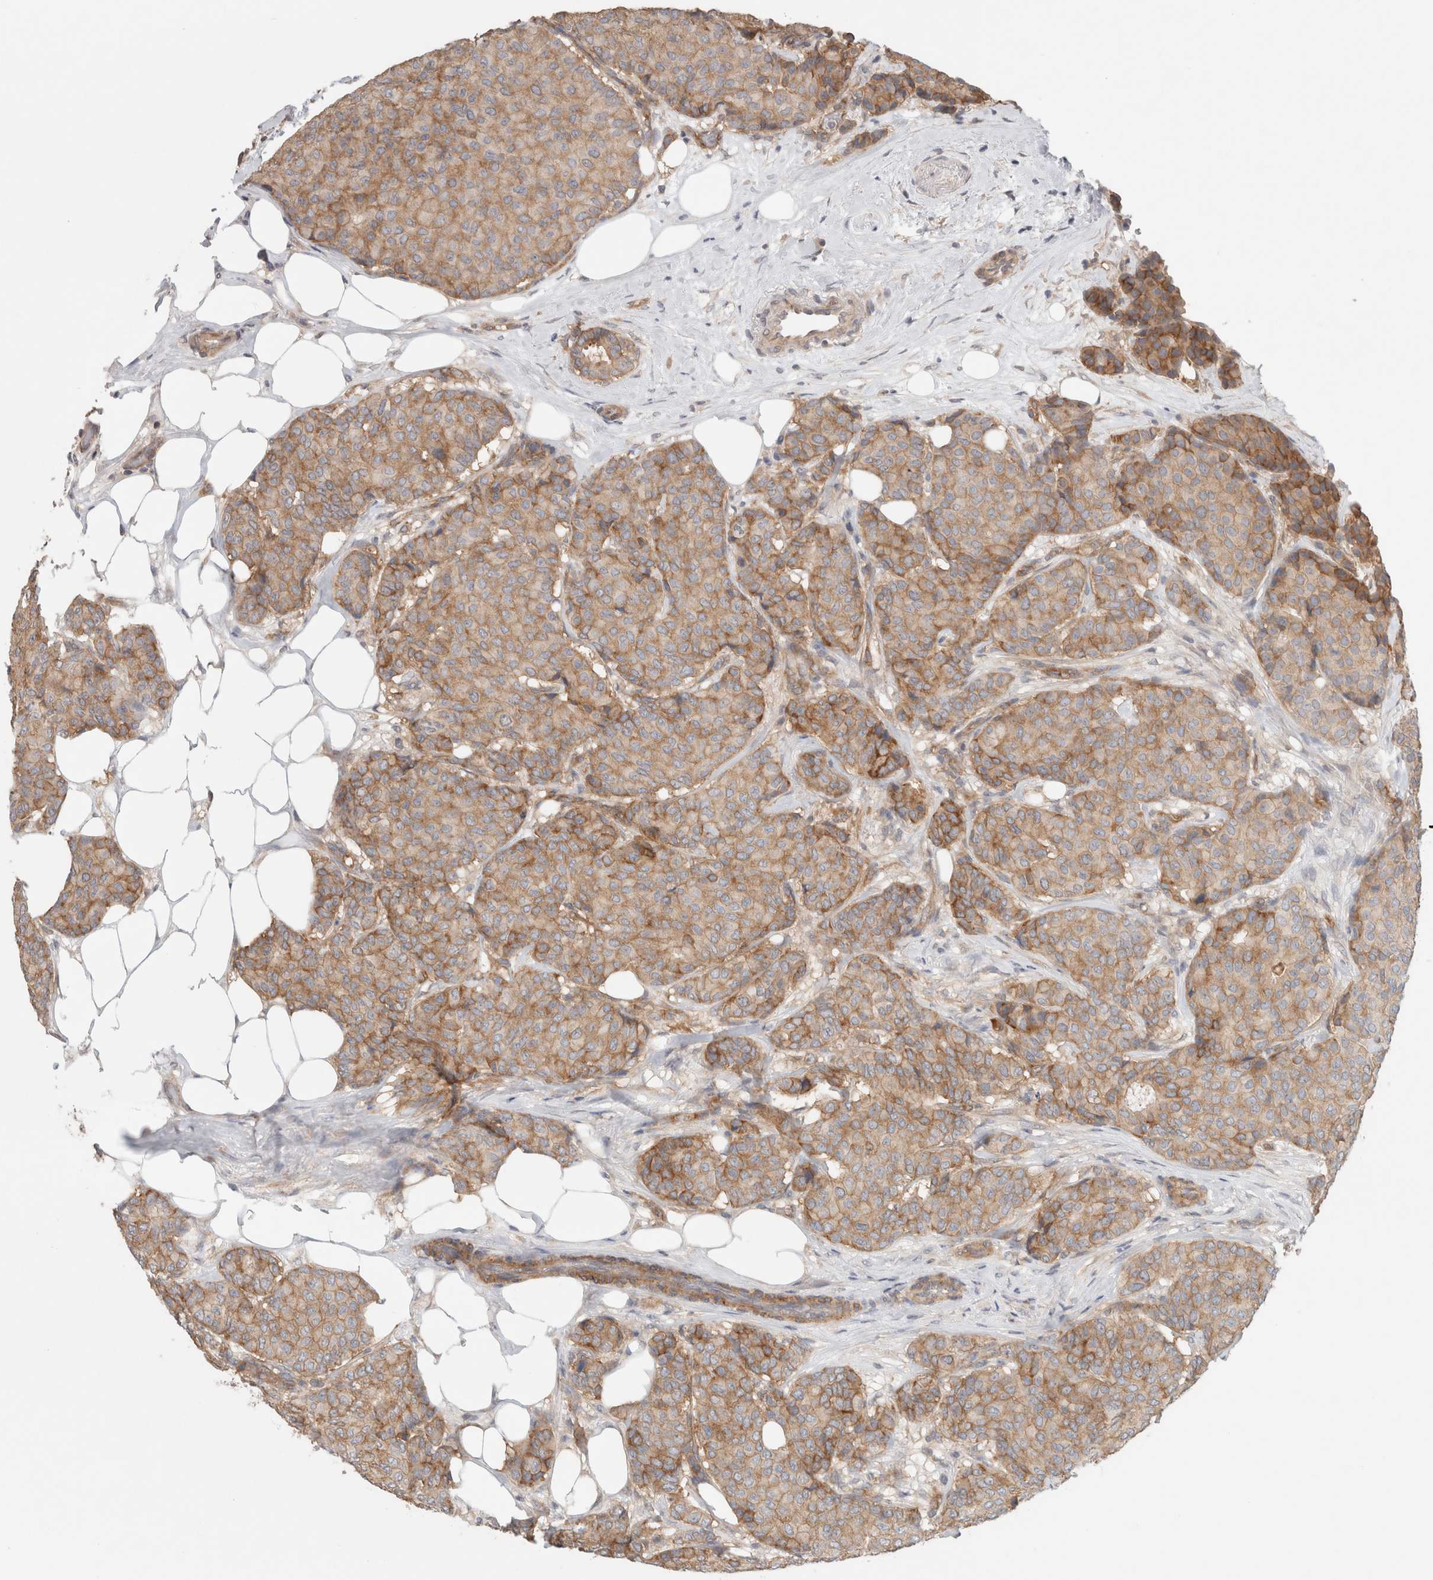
{"staining": {"intensity": "moderate", "quantity": ">75%", "location": "cytoplasmic/membranous"}, "tissue": "breast cancer", "cell_type": "Tumor cells", "image_type": "cancer", "snomed": [{"axis": "morphology", "description": "Duct carcinoma"}, {"axis": "topography", "description": "Breast"}], "caption": "The immunohistochemical stain highlights moderate cytoplasmic/membranous expression in tumor cells of breast cancer (infiltrating ductal carcinoma) tissue.", "gene": "RASAL2", "patient": {"sex": "female", "age": 75}}